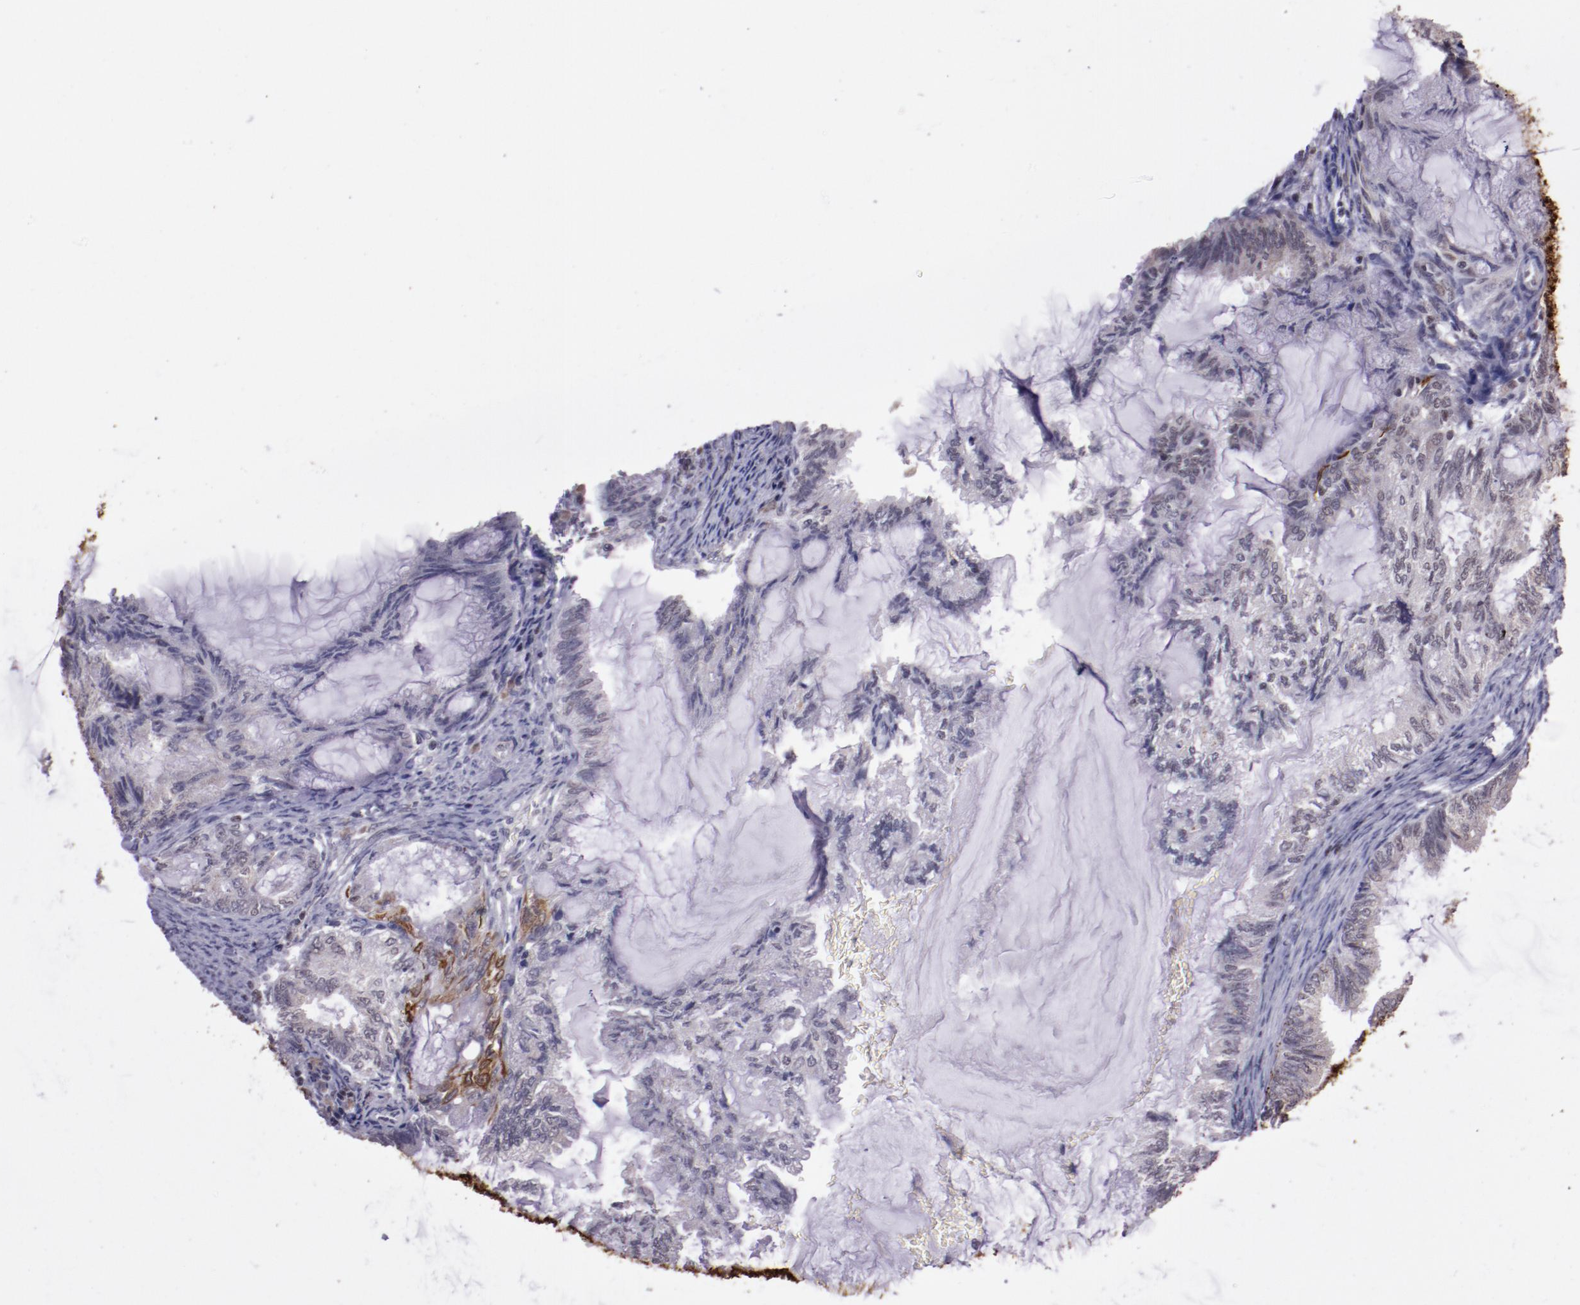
{"staining": {"intensity": "weak", "quantity": "<25%", "location": "cytoplasmic/membranous"}, "tissue": "endometrial cancer", "cell_type": "Tumor cells", "image_type": "cancer", "snomed": [{"axis": "morphology", "description": "Adenocarcinoma, NOS"}, {"axis": "topography", "description": "Endometrium"}], "caption": "Tumor cells are negative for brown protein staining in adenocarcinoma (endometrial). The staining was performed using DAB (3,3'-diaminobenzidine) to visualize the protein expression in brown, while the nuclei were stained in blue with hematoxylin (Magnification: 20x).", "gene": "ELF1", "patient": {"sex": "female", "age": 86}}